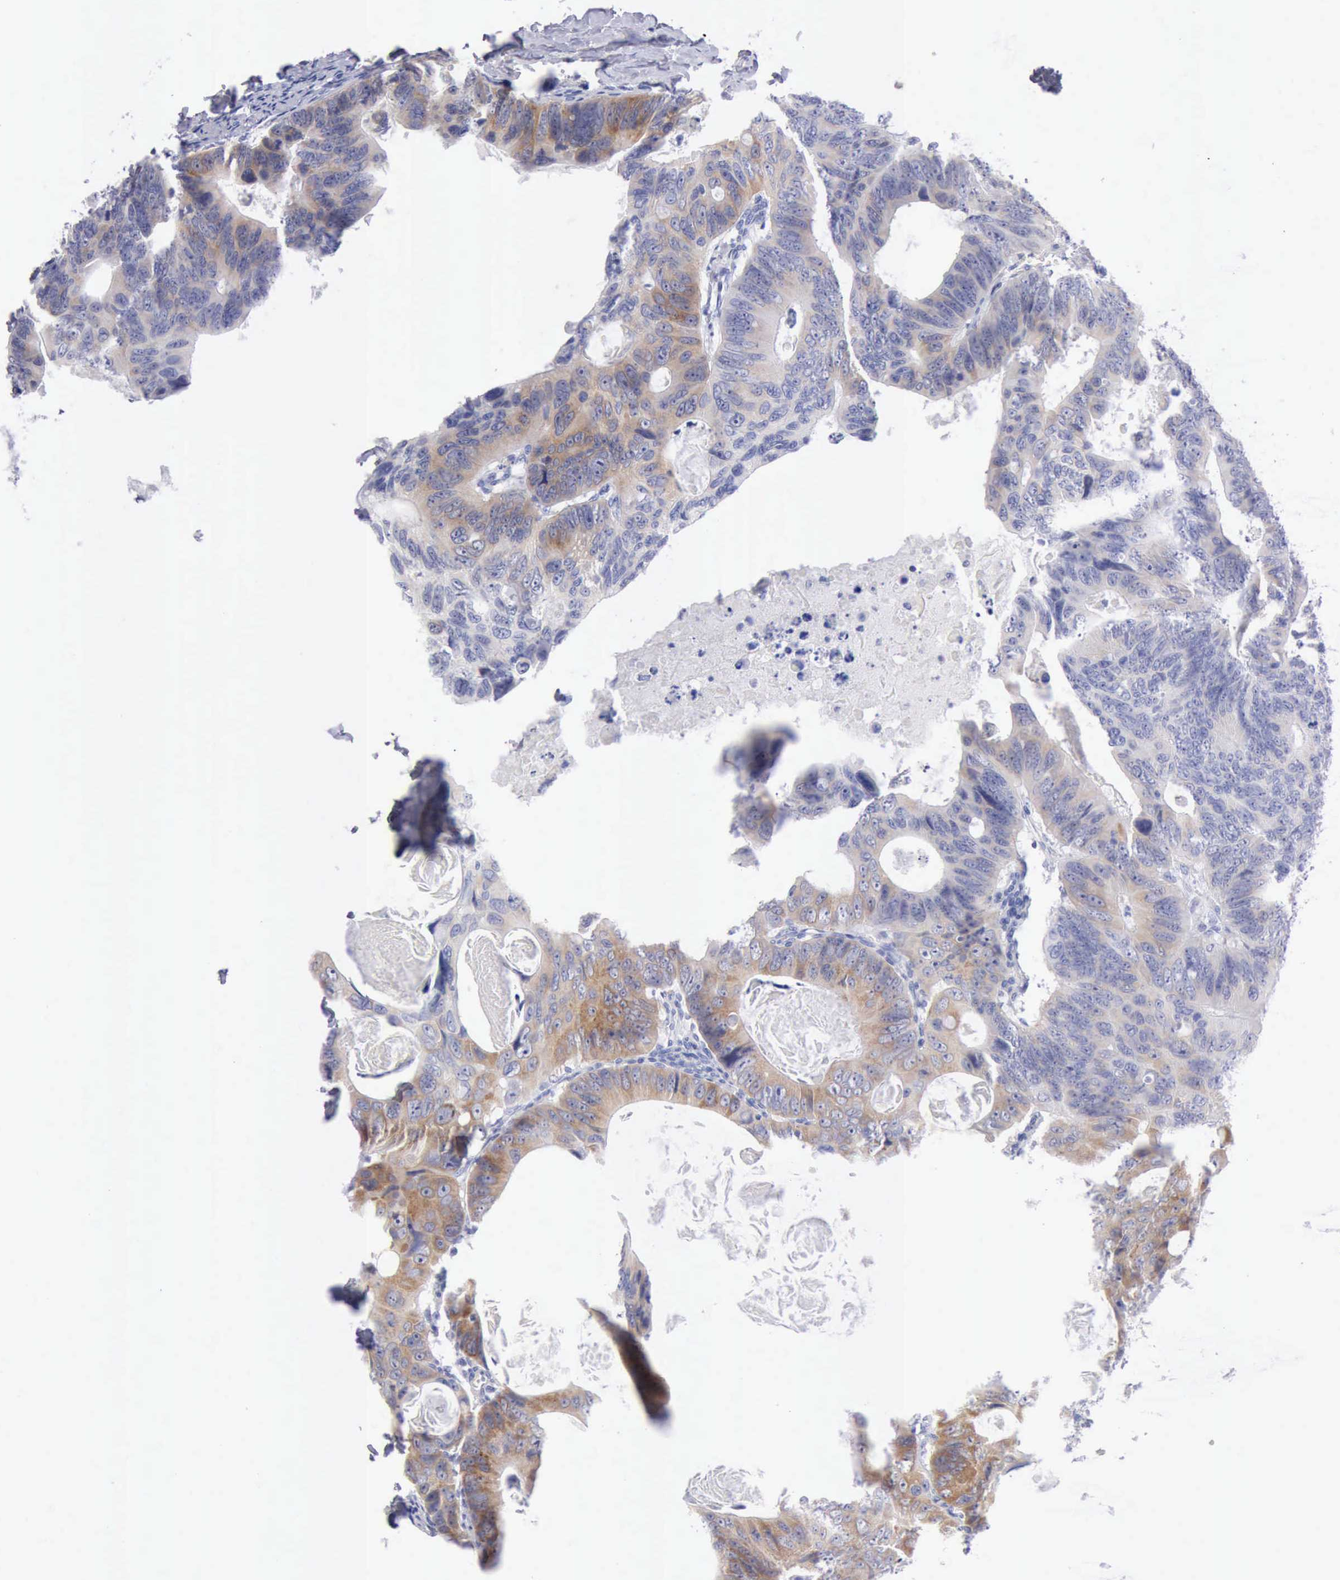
{"staining": {"intensity": "moderate", "quantity": ">75%", "location": "cytoplasmic/membranous"}, "tissue": "colorectal cancer", "cell_type": "Tumor cells", "image_type": "cancer", "snomed": [{"axis": "morphology", "description": "Adenocarcinoma, NOS"}, {"axis": "topography", "description": "Colon"}], "caption": "Human colorectal adenocarcinoma stained for a protein (brown) demonstrates moderate cytoplasmic/membranous positive staining in approximately >75% of tumor cells.", "gene": "ANGEL1", "patient": {"sex": "female", "age": 55}}